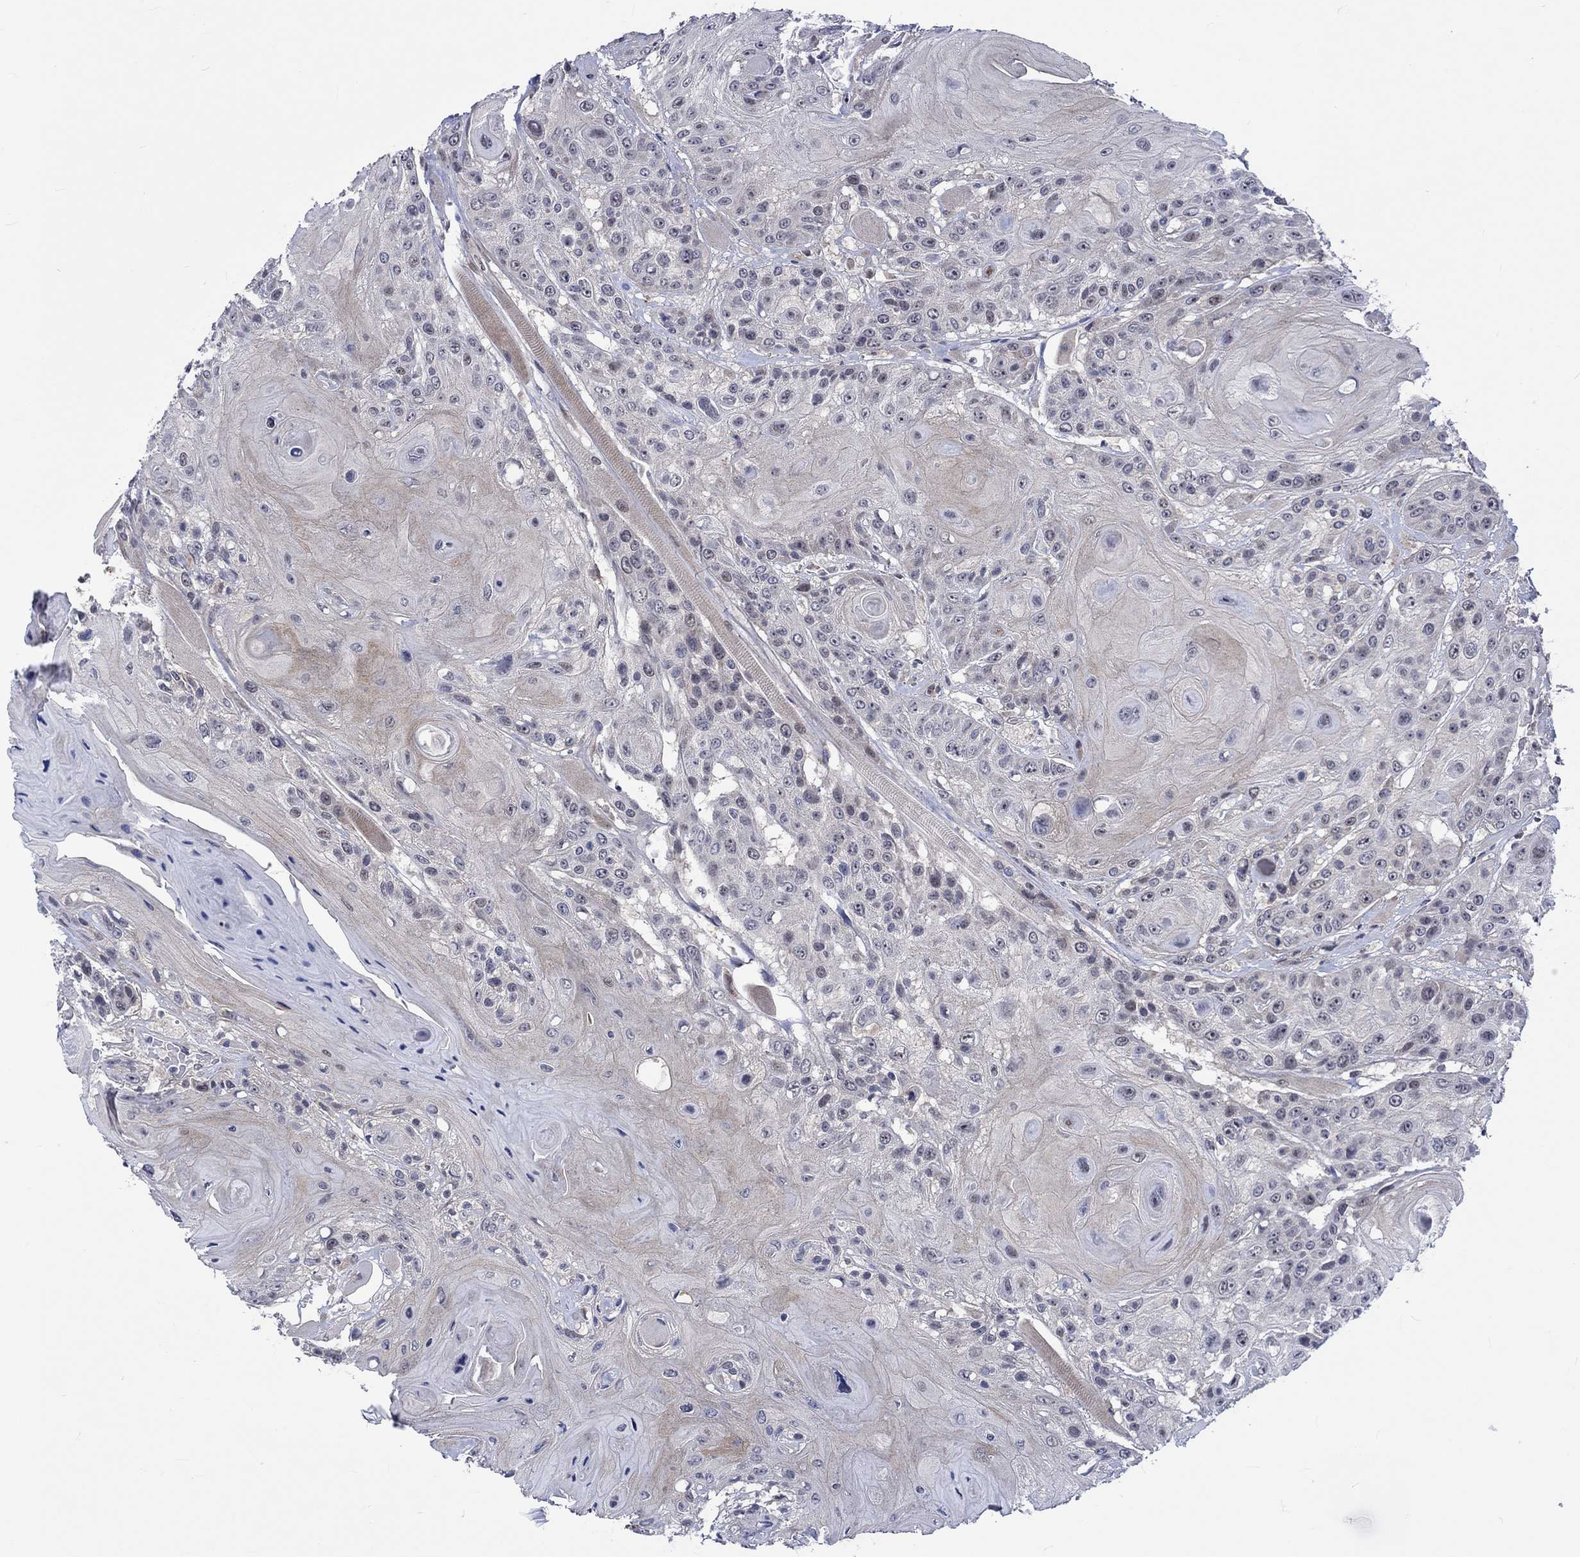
{"staining": {"intensity": "weak", "quantity": "<25%", "location": "nuclear"}, "tissue": "head and neck cancer", "cell_type": "Tumor cells", "image_type": "cancer", "snomed": [{"axis": "morphology", "description": "Squamous cell carcinoma, NOS"}, {"axis": "topography", "description": "Head-Neck"}], "caption": "An immunohistochemistry (IHC) micrograph of head and neck cancer (squamous cell carcinoma) is shown. There is no staining in tumor cells of head and neck cancer (squamous cell carcinoma).", "gene": "E2F8", "patient": {"sex": "female", "age": 59}}